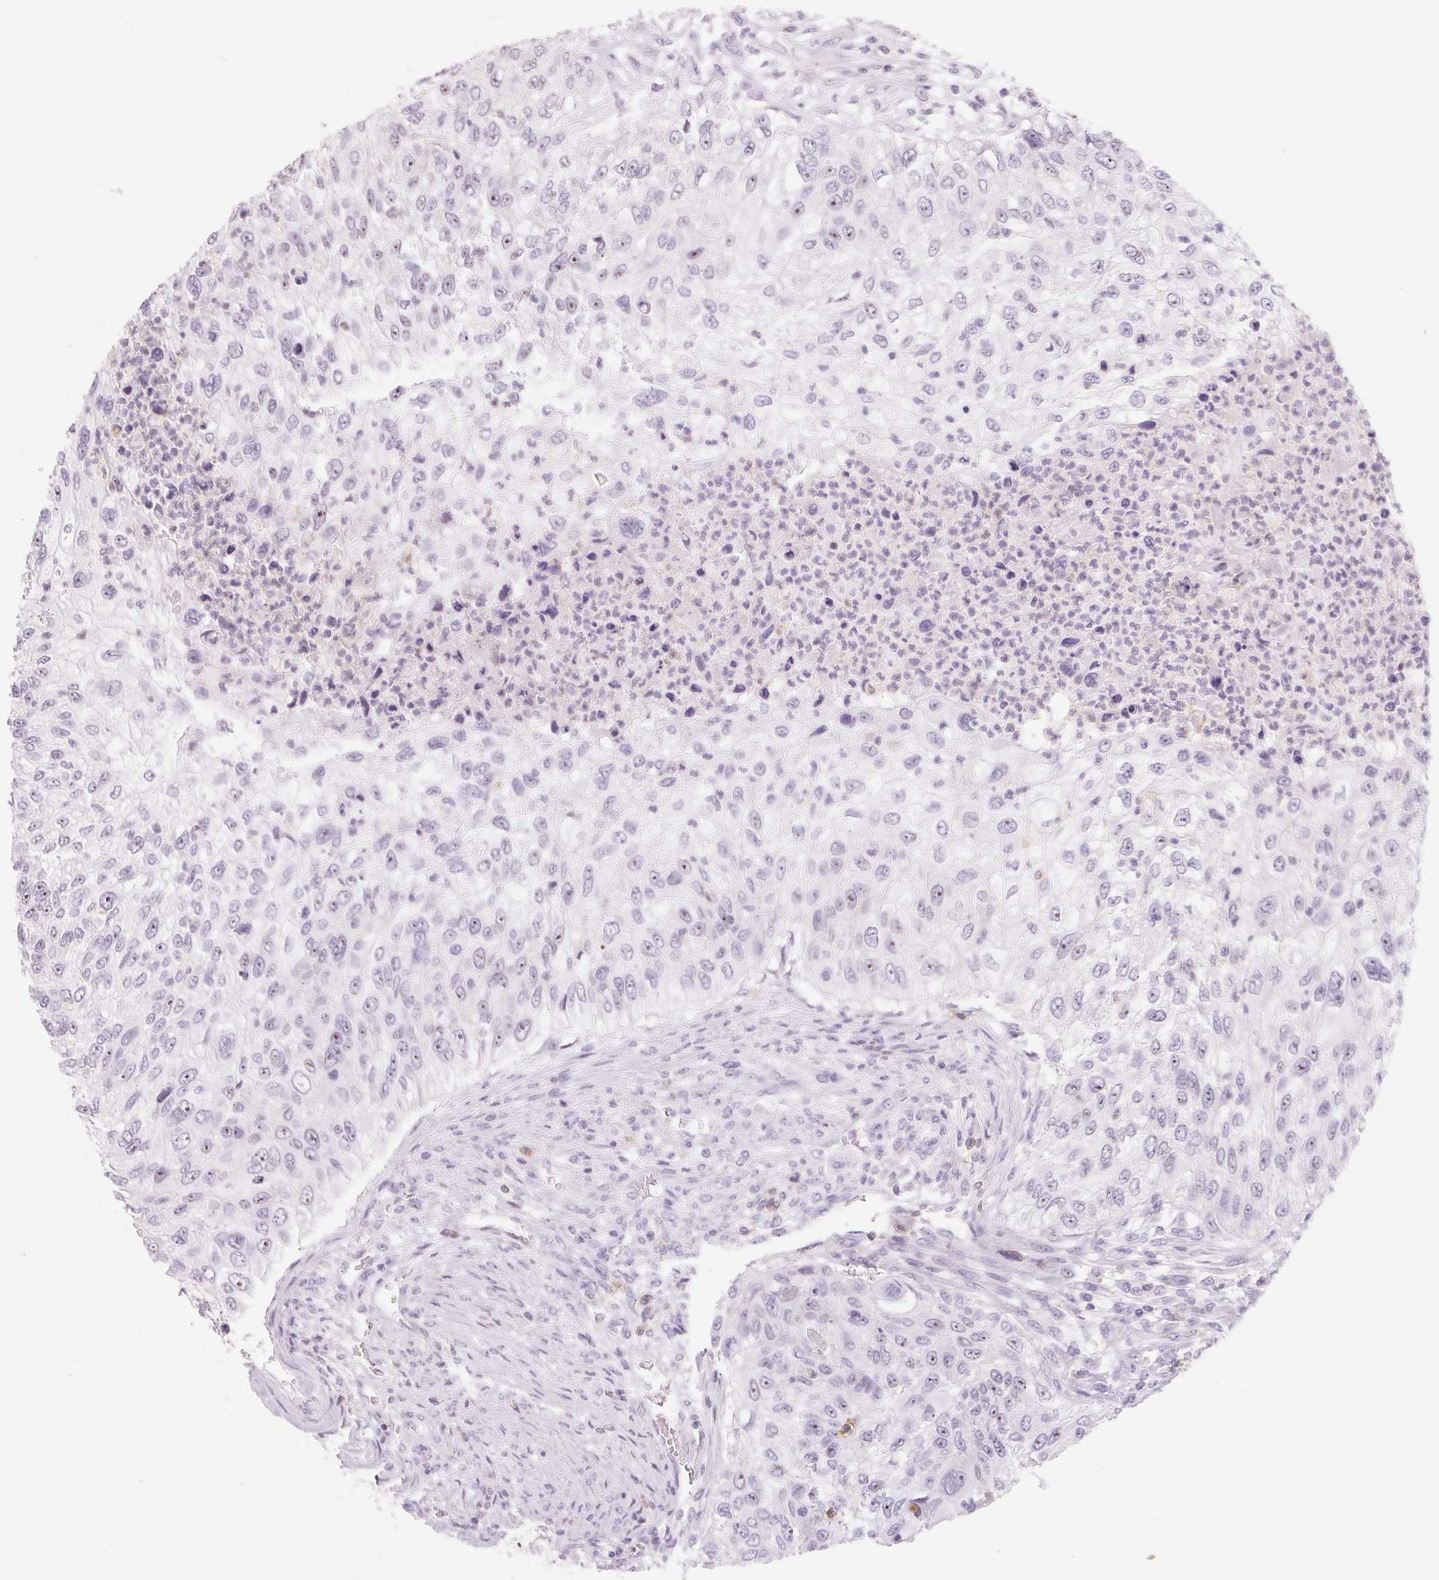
{"staining": {"intensity": "negative", "quantity": "none", "location": "none"}, "tissue": "urothelial cancer", "cell_type": "Tumor cells", "image_type": "cancer", "snomed": [{"axis": "morphology", "description": "Urothelial carcinoma, High grade"}, {"axis": "topography", "description": "Urinary bladder"}], "caption": "Urothelial cancer was stained to show a protein in brown. There is no significant expression in tumor cells.", "gene": "CD69", "patient": {"sex": "female", "age": 60}}